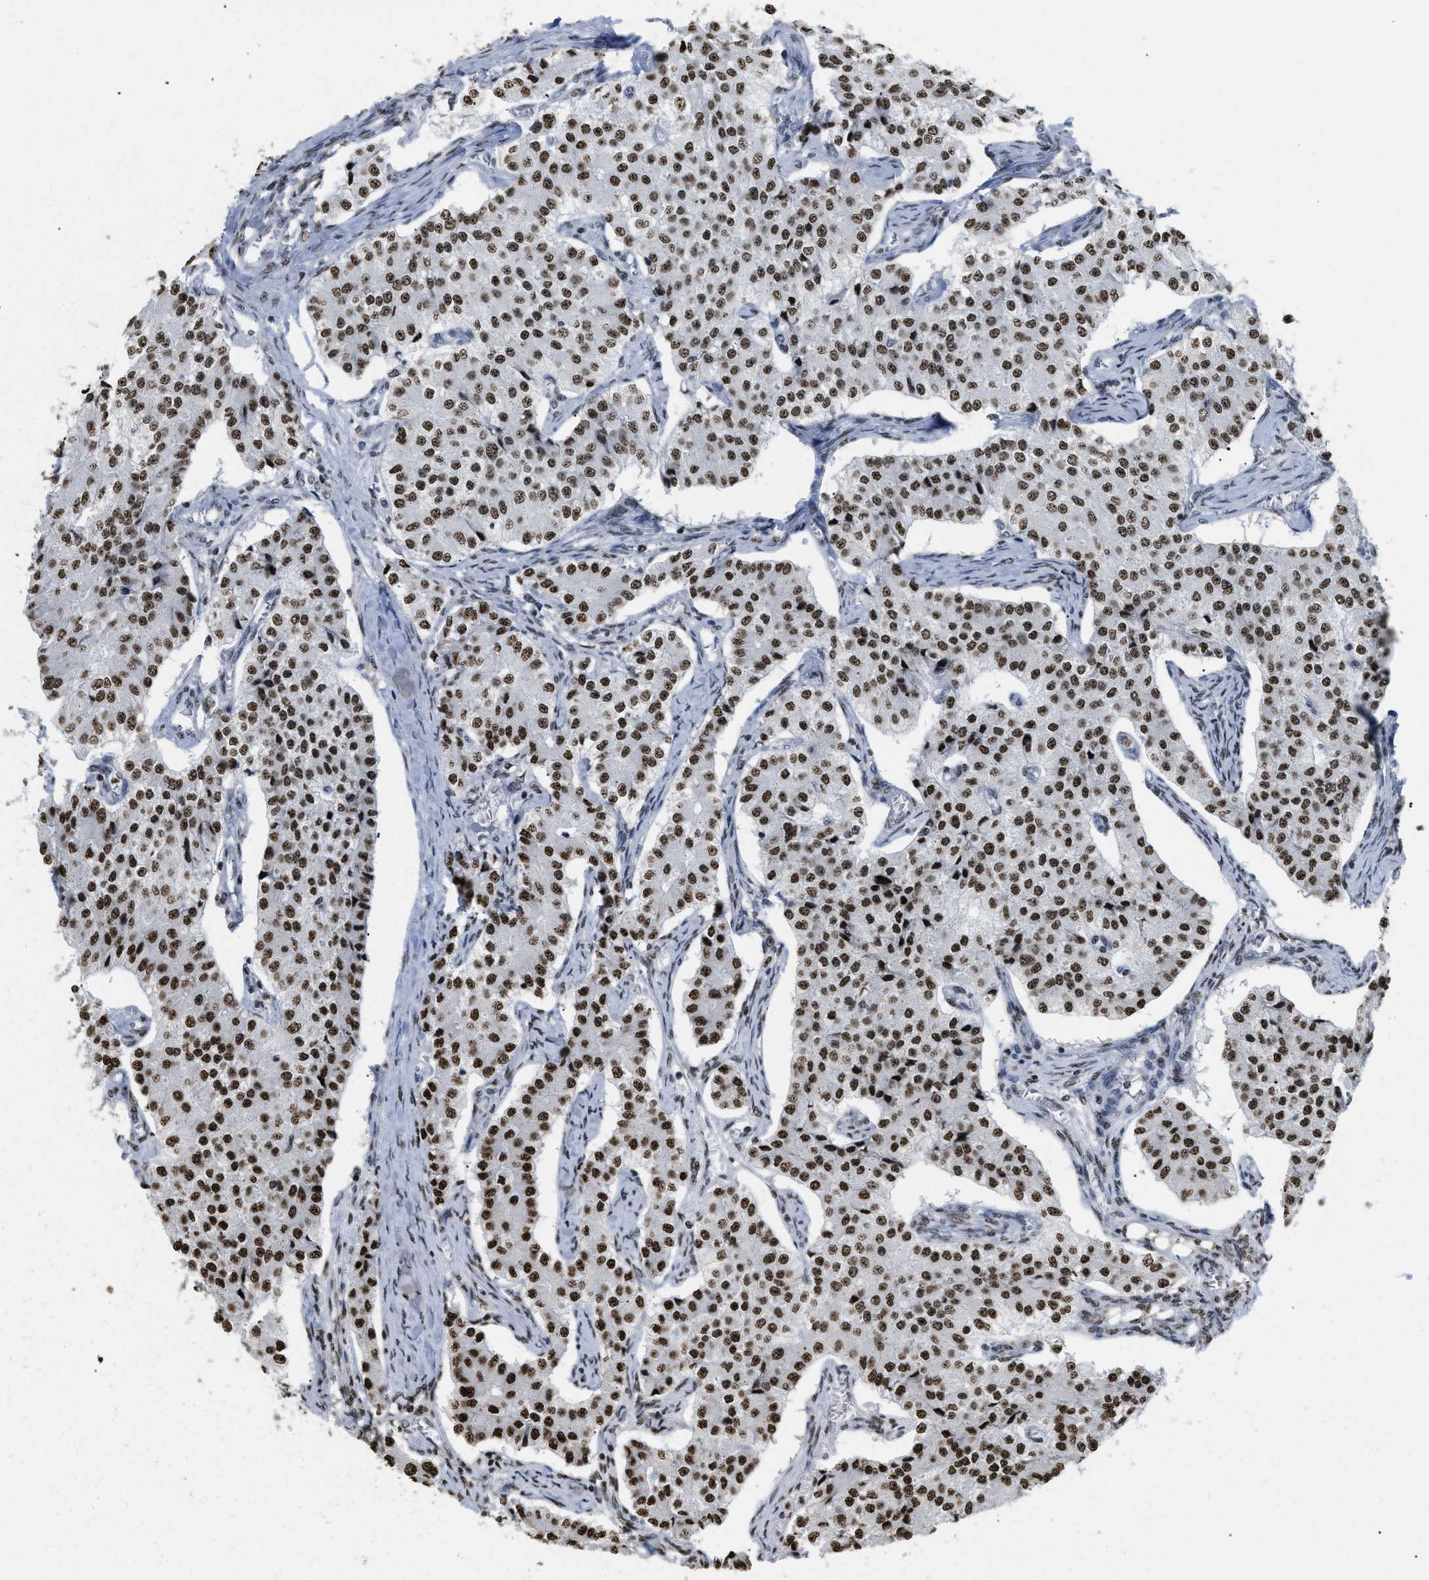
{"staining": {"intensity": "strong", "quantity": ">75%", "location": "nuclear"}, "tissue": "carcinoid", "cell_type": "Tumor cells", "image_type": "cancer", "snomed": [{"axis": "morphology", "description": "Carcinoid, malignant, NOS"}, {"axis": "topography", "description": "Colon"}], "caption": "Immunohistochemical staining of human carcinoid shows high levels of strong nuclear staining in approximately >75% of tumor cells. The protein of interest is shown in brown color, while the nuclei are stained blue.", "gene": "HMGN2", "patient": {"sex": "female", "age": 52}}